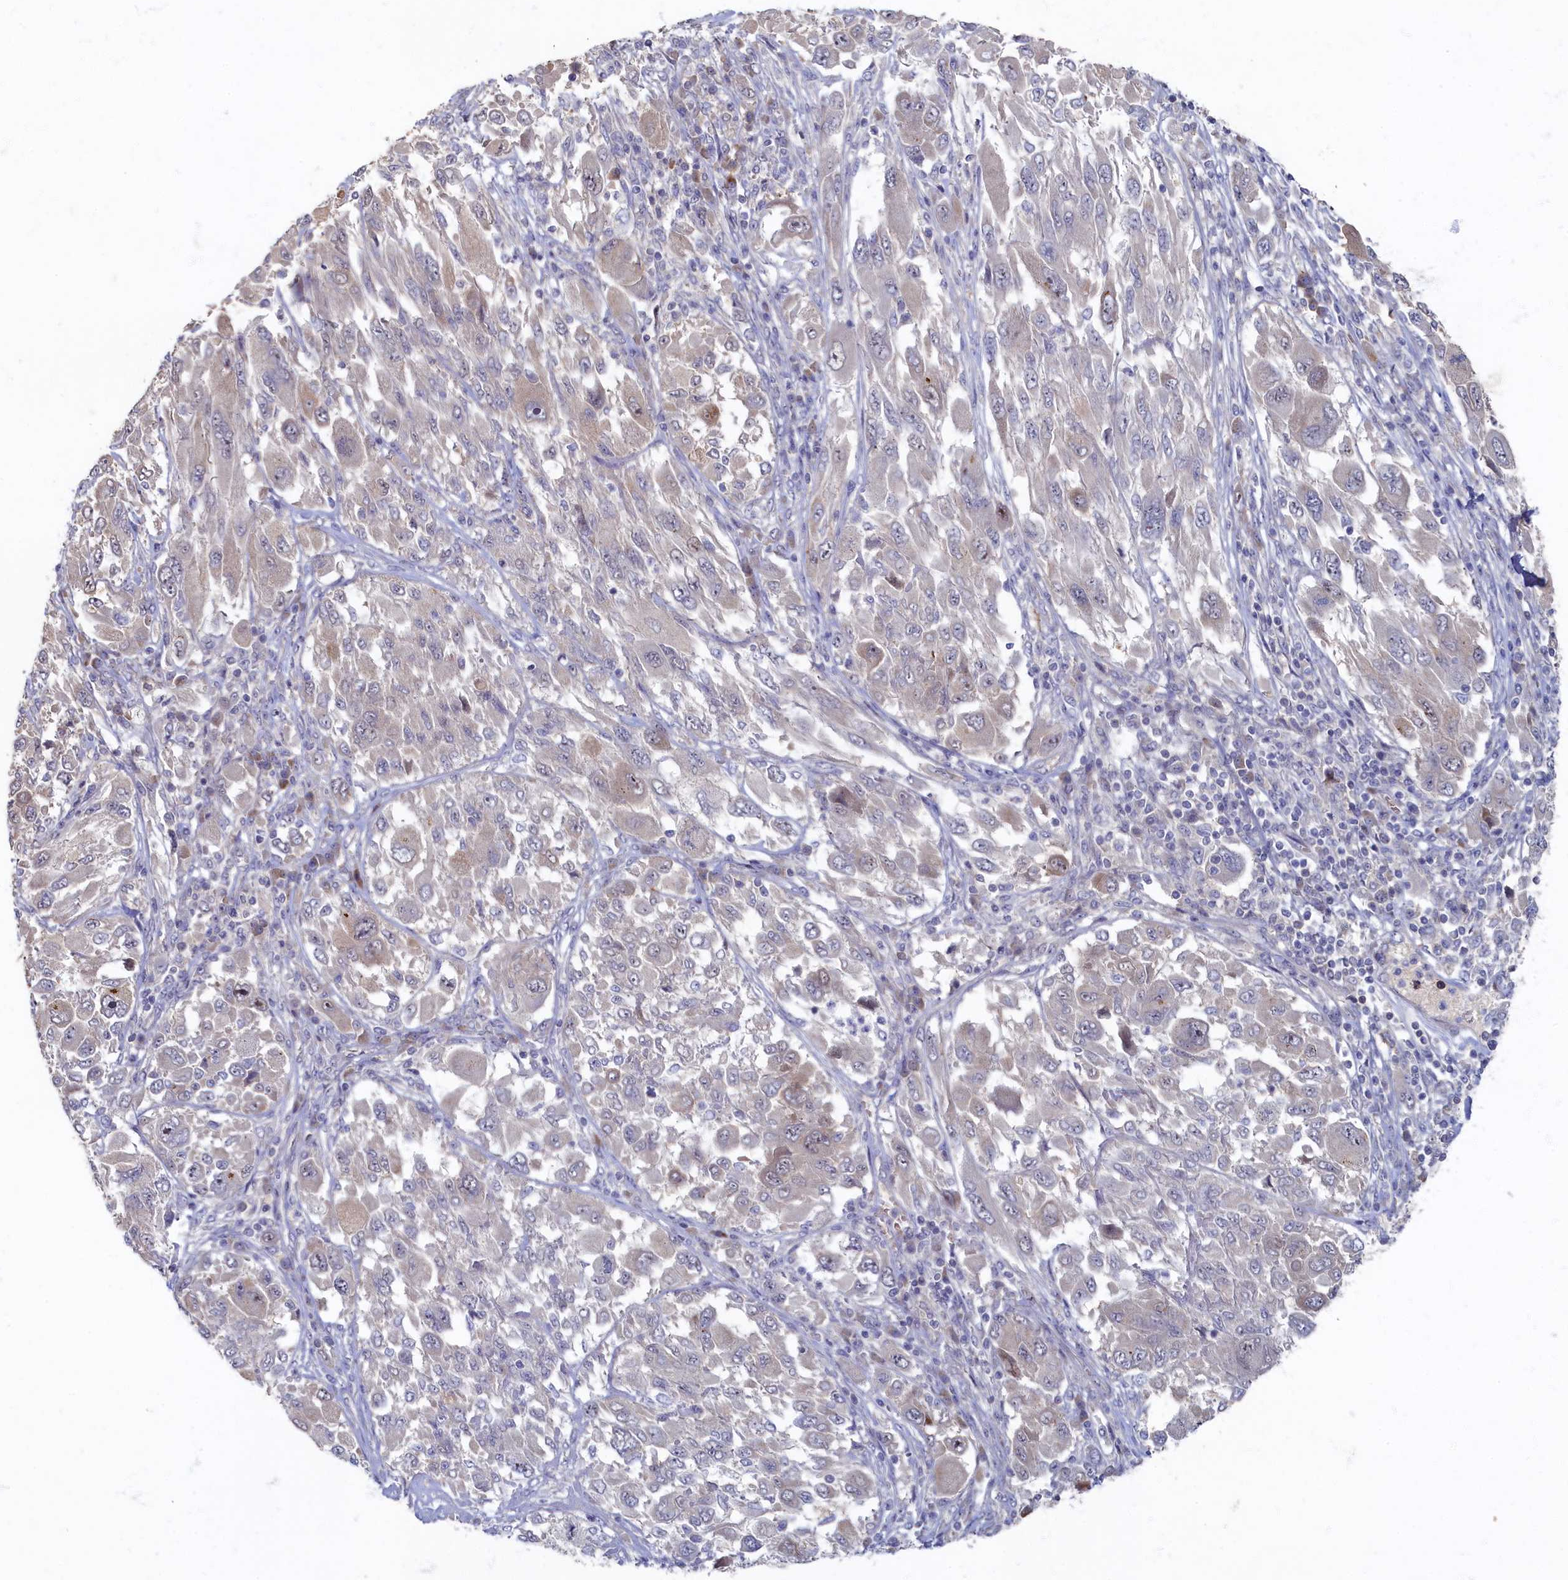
{"staining": {"intensity": "negative", "quantity": "none", "location": "none"}, "tissue": "melanoma", "cell_type": "Tumor cells", "image_type": "cancer", "snomed": [{"axis": "morphology", "description": "Malignant melanoma, NOS"}, {"axis": "topography", "description": "Skin"}], "caption": "A histopathology image of human melanoma is negative for staining in tumor cells.", "gene": "HUNK", "patient": {"sex": "female", "age": 91}}